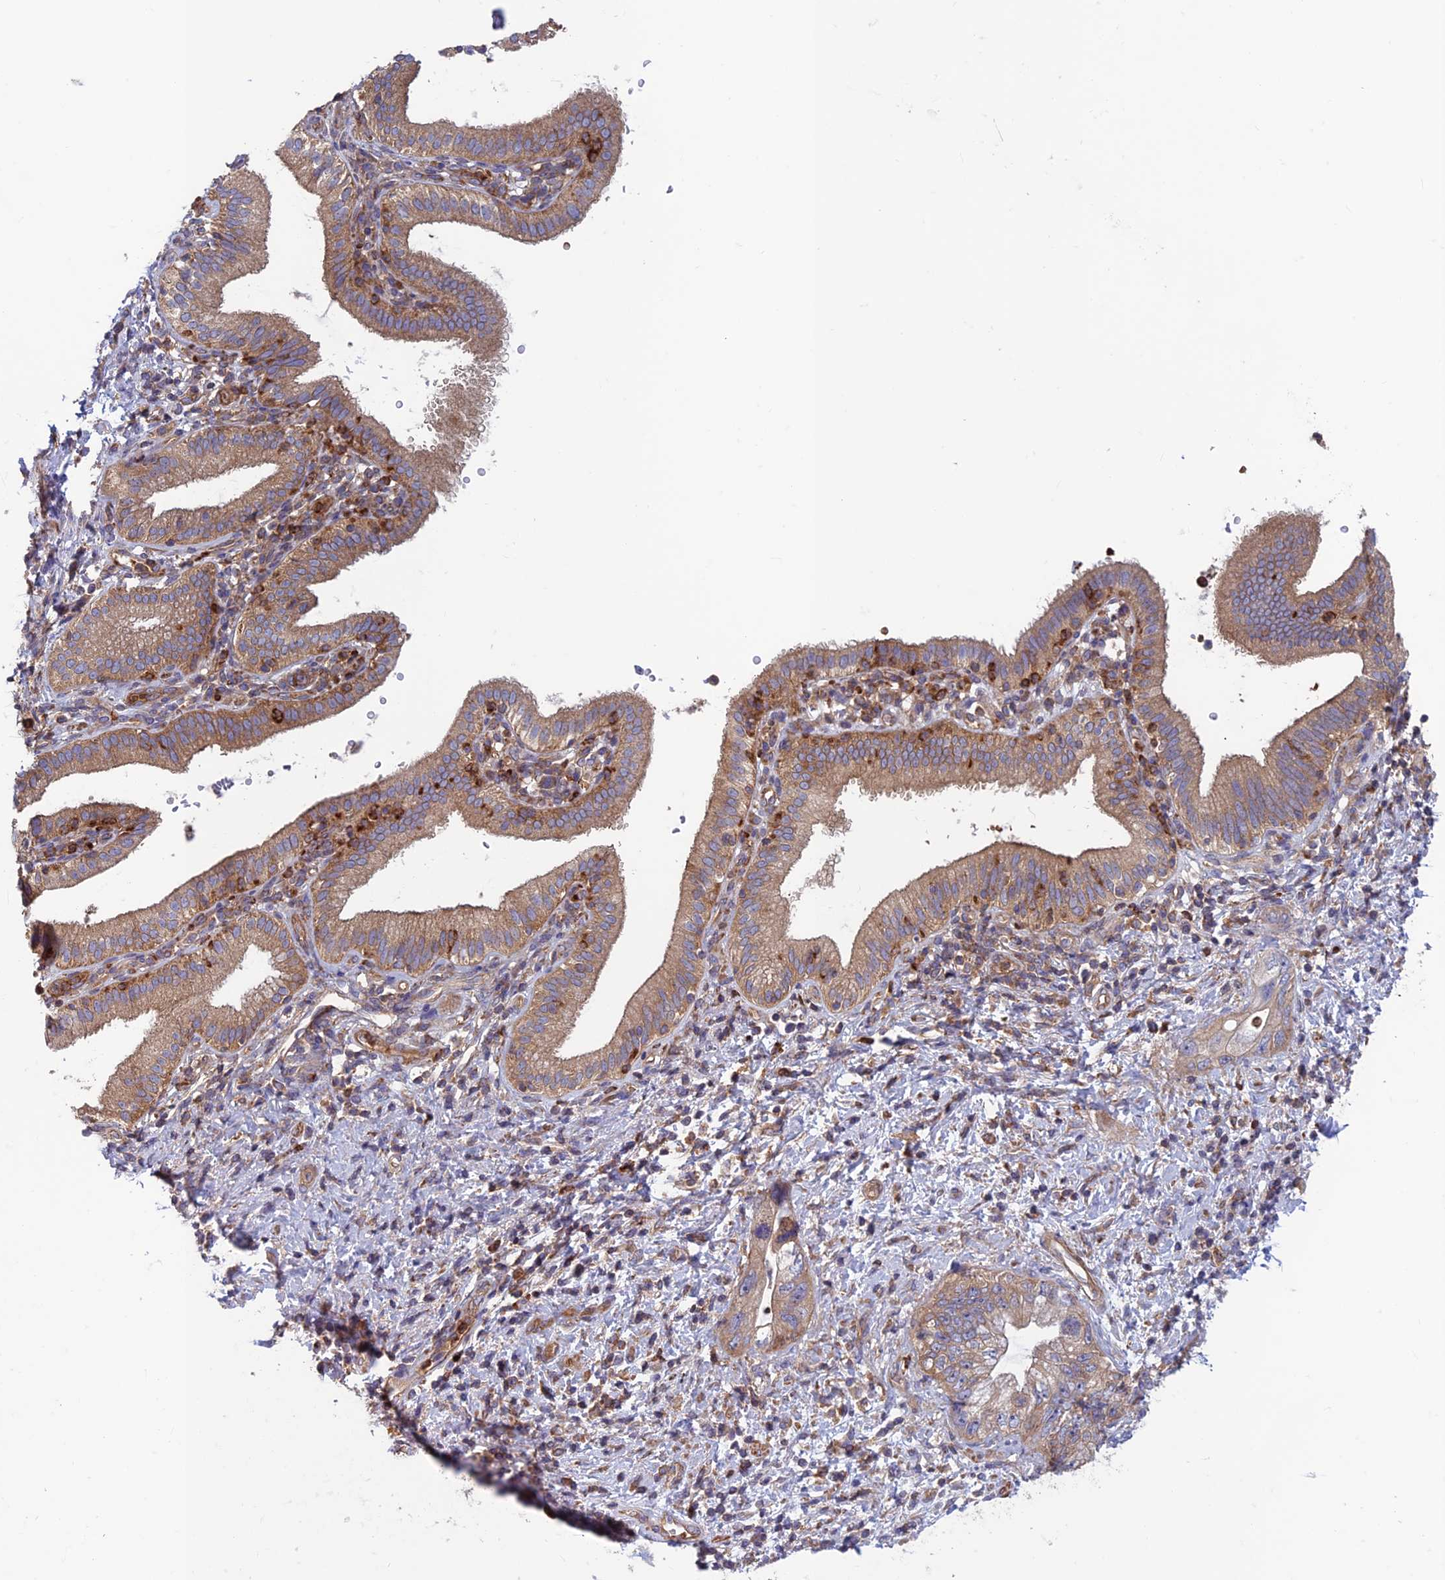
{"staining": {"intensity": "moderate", "quantity": ">75%", "location": "cytoplasmic/membranous"}, "tissue": "pancreatic cancer", "cell_type": "Tumor cells", "image_type": "cancer", "snomed": [{"axis": "morphology", "description": "Adenocarcinoma, NOS"}, {"axis": "topography", "description": "Pancreas"}], "caption": "This image reveals adenocarcinoma (pancreatic) stained with immunohistochemistry (IHC) to label a protein in brown. The cytoplasmic/membranous of tumor cells show moderate positivity for the protein. Nuclei are counter-stained blue.", "gene": "DNM1L", "patient": {"sex": "female", "age": 73}}